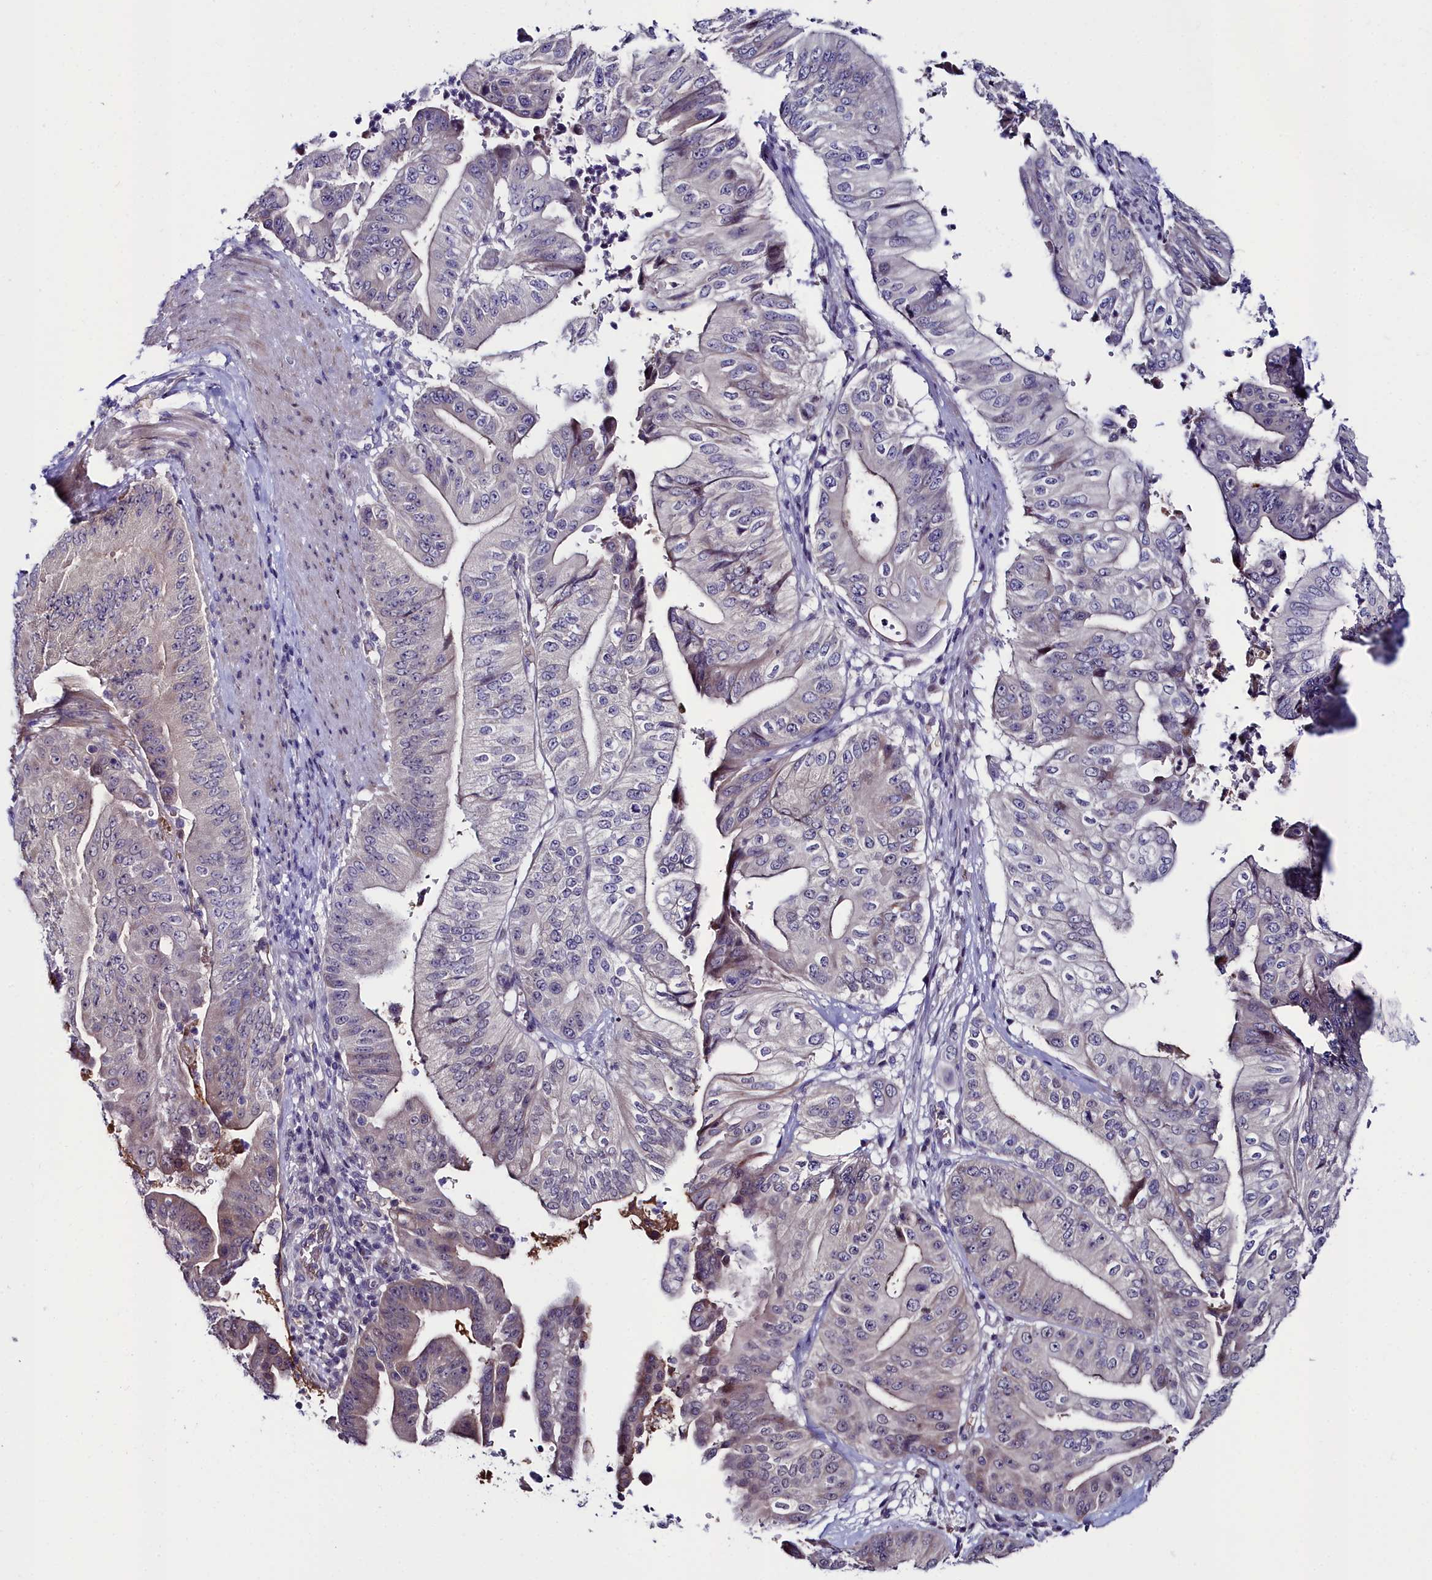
{"staining": {"intensity": "weak", "quantity": "25%-75%", "location": "cytoplasmic/membranous,nuclear"}, "tissue": "pancreatic cancer", "cell_type": "Tumor cells", "image_type": "cancer", "snomed": [{"axis": "morphology", "description": "Adenocarcinoma, NOS"}, {"axis": "topography", "description": "Pancreas"}], "caption": "This is an image of immunohistochemistry (IHC) staining of pancreatic cancer, which shows weak staining in the cytoplasmic/membranous and nuclear of tumor cells.", "gene": "KCTD18", "patient": {"sex": "female", "age": 77}}